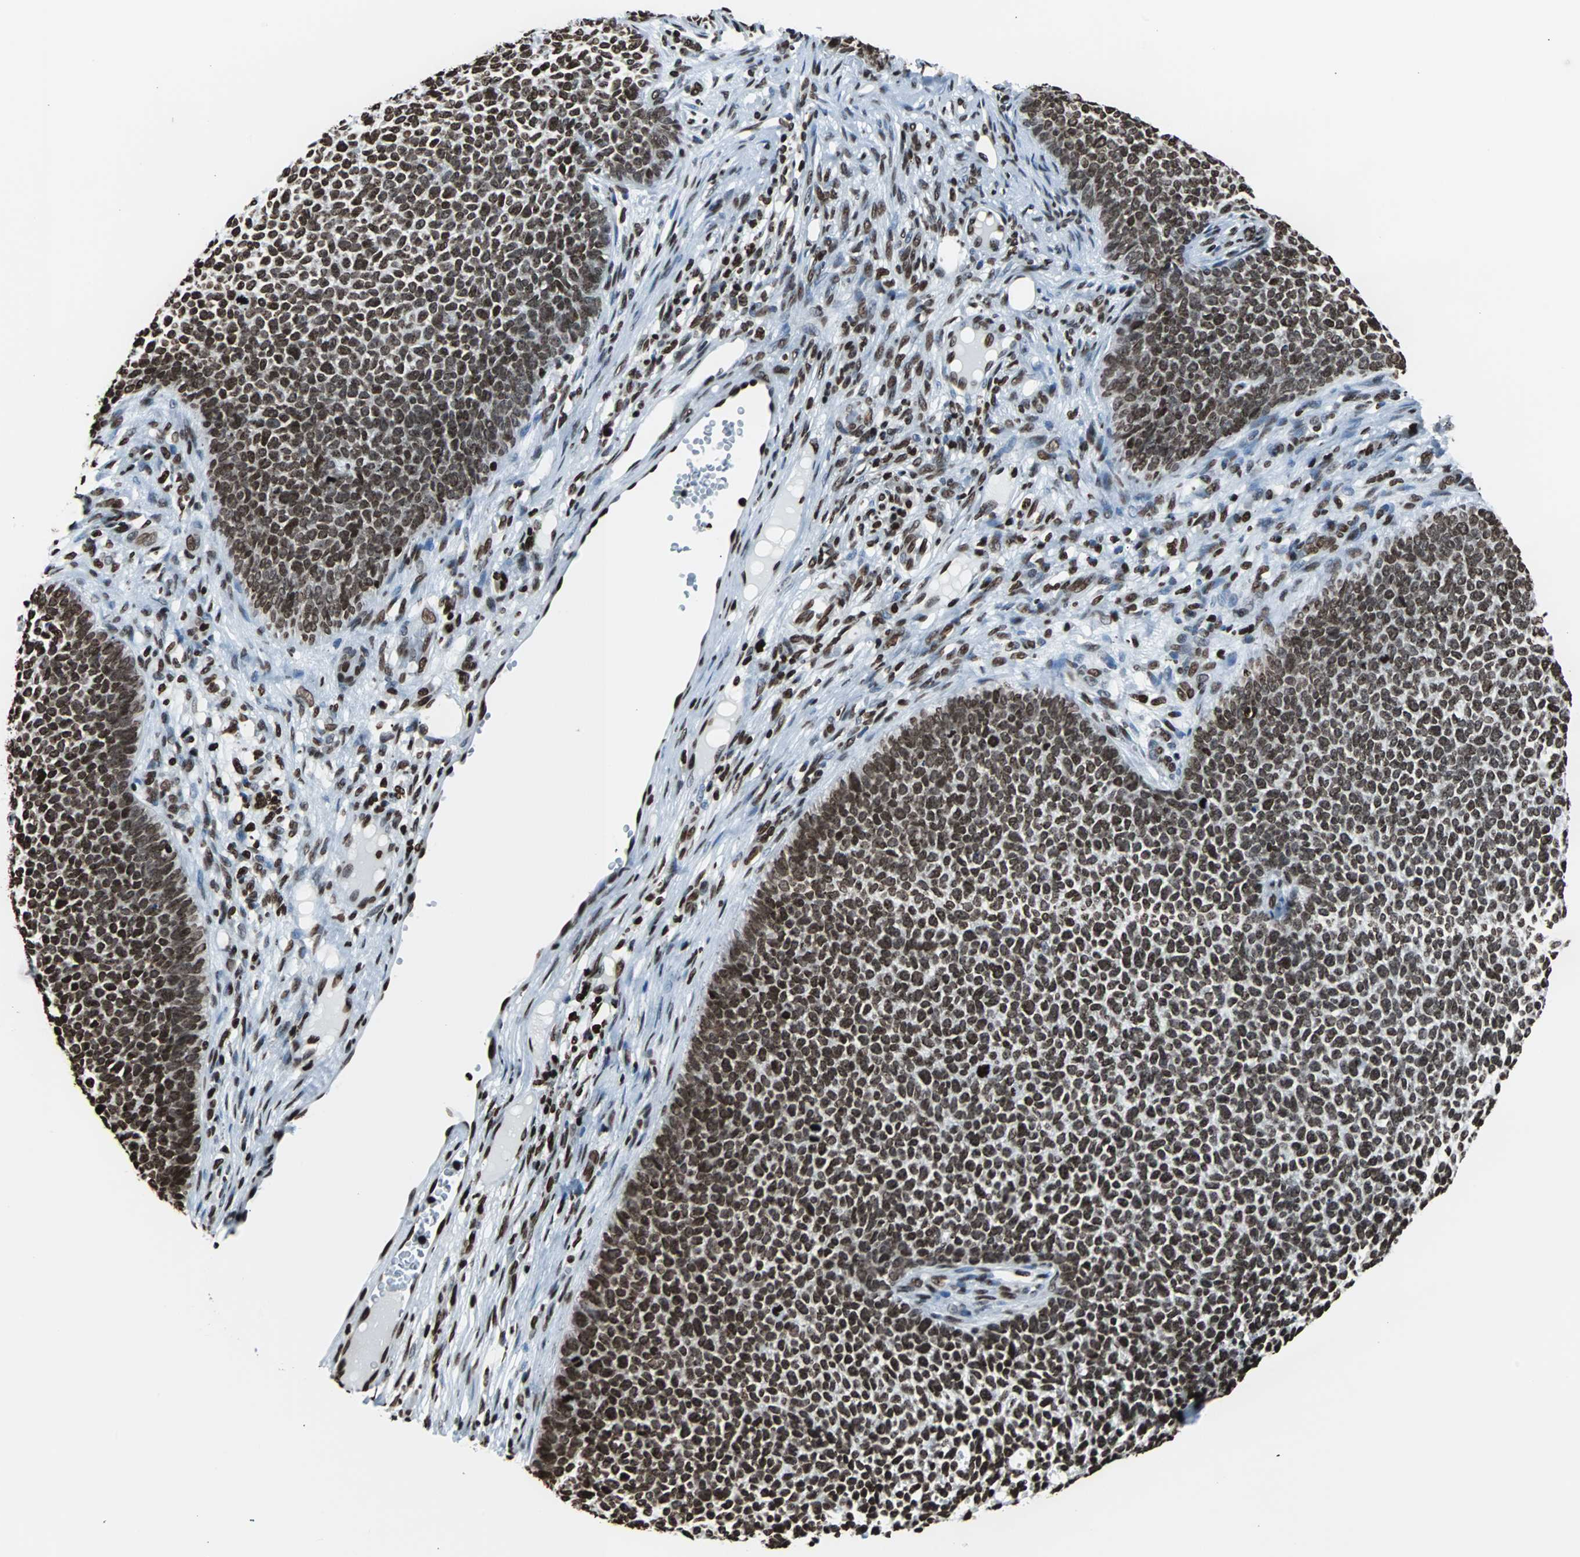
{"staining": {"intensity": "strong", "quantity": ">75%", "location": "nuclear"}, "tissue": "skin cancer", "cell_type": "Tumor cells", "image_type": "cancer", "snomed": [{"axis": "morphology", "description": "Basal cell carcinoma"}, {"axis": "topography", "description": "Skin"}], "caption": "Human basal cell carcinoma (skin) stained with a protein marker displays strong staining in tumor cells.", "gene": "H2BC18", "patient": {"sex": "female", "age": 84}}